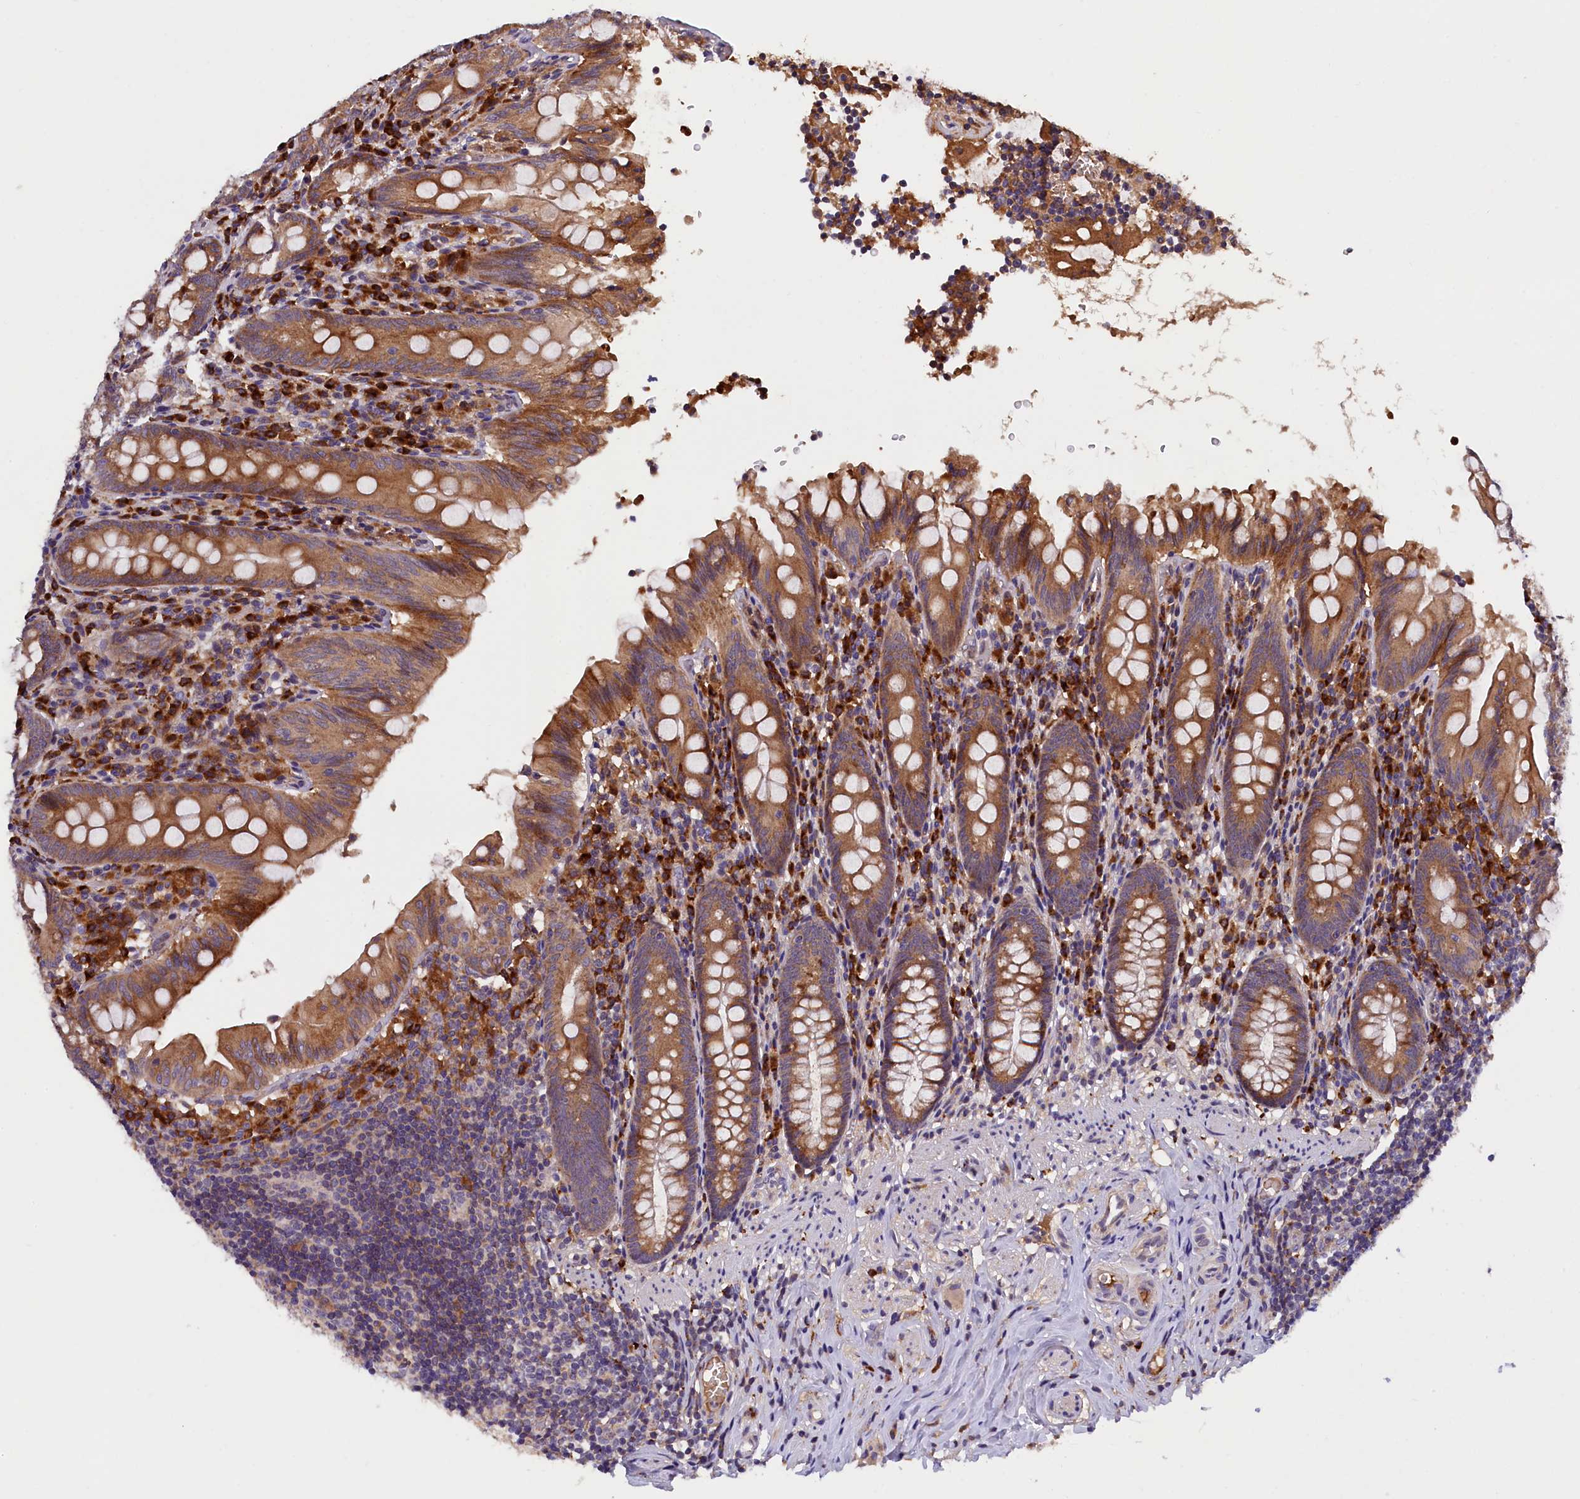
{"staining": {"intensity": "moderate", "quantity": ">75%", "location": "cytoplasmic/membranous"}, "tissue": "appendix", "cell_type": "Glandular cells", "image_type": "normal", "snomed": [{"axis": "morphology", "description": "Normal tissue, NOS"}, {"axis": "topography", "description": "Appendix"}], "caption": "Moderate cytoplasmic/membranous staining is present in about >75% of glandular cells in benign appendix.", "gene": "NAIP", "patient": {"sex": "male", "age": 55}}